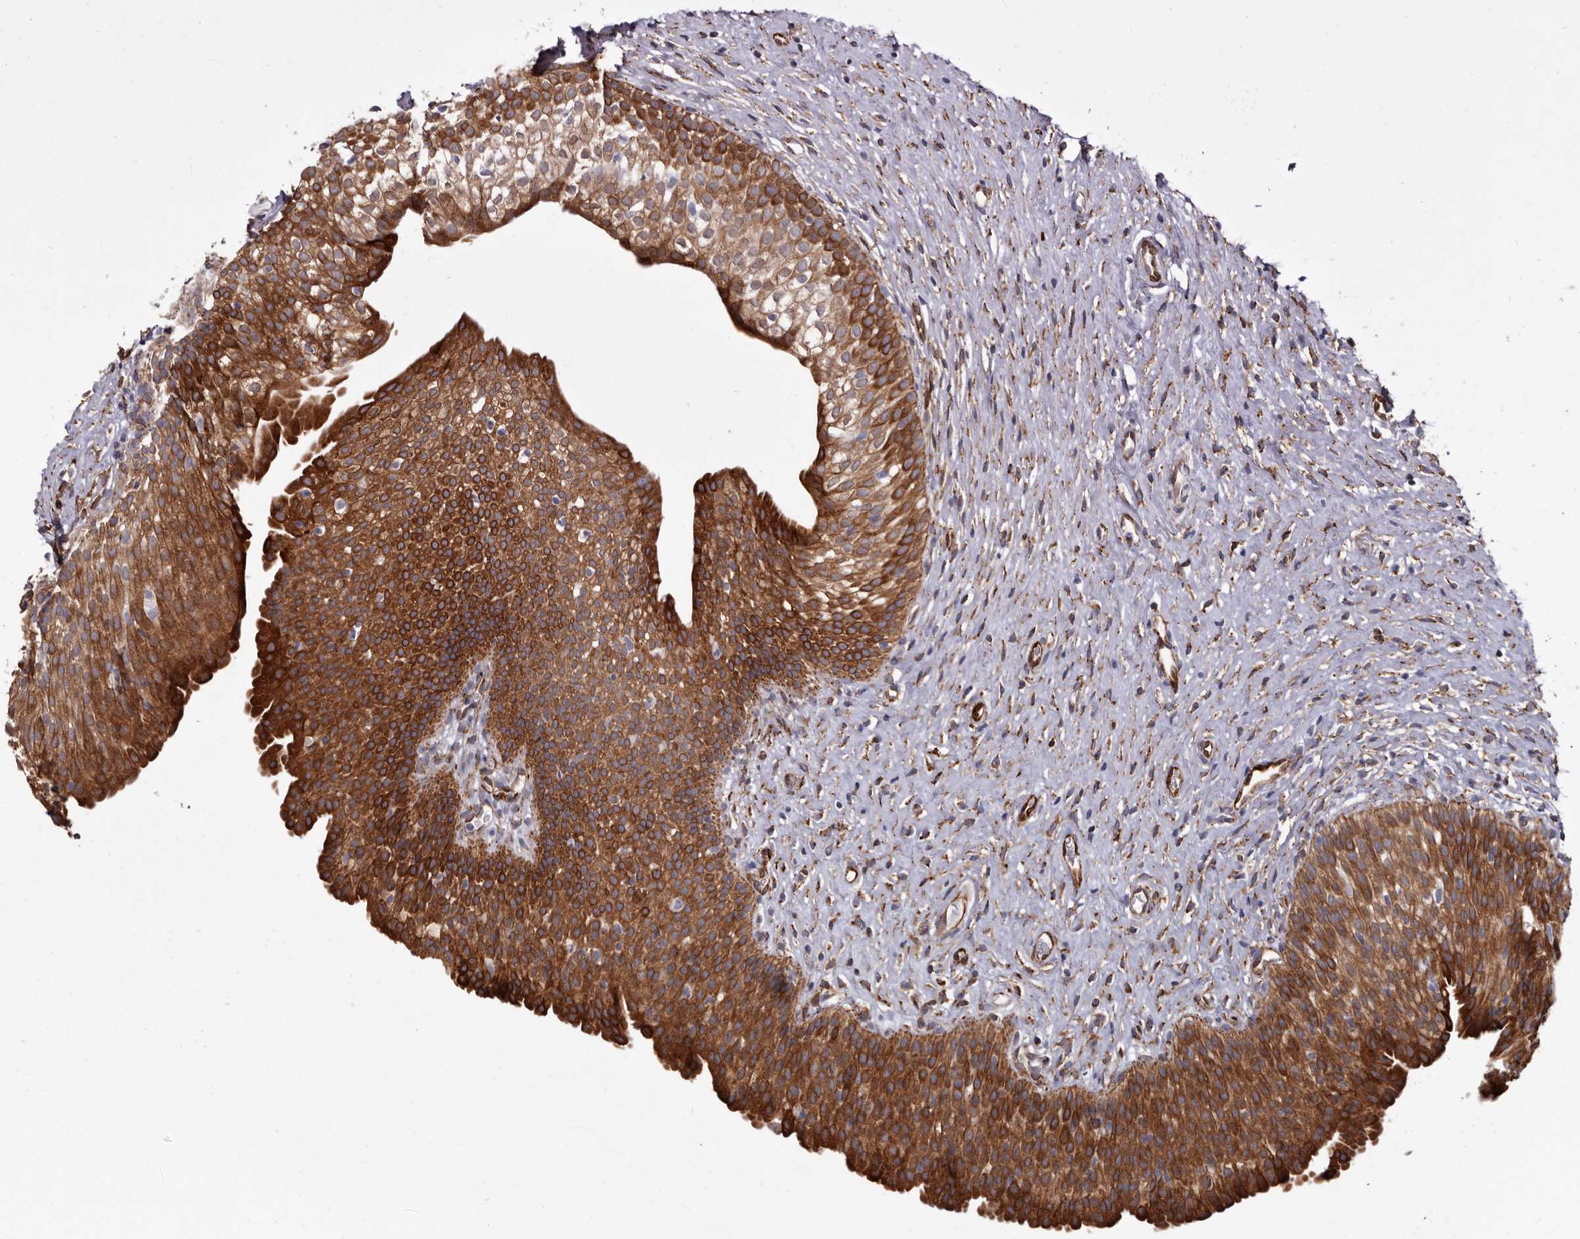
{"staining": {"intensity": "strong", "quantity": ">75%", "location": "cytoplasmic/membranous"}, "tissue": "urinary bladder", "cell_type": "Urothelial cells", "image_type": "normal", "snomed": [{"axis": "morphology", "description": "Normal tissue, NOS"}, {"axis": "topography", "description": "Urinary bladder"}], "caption": "Urinary bladder stained with DAB immunohistochemistry demonstrates high levels of strong cytoplasmic/membranous staining in approximately >75% of urothelial cells.", "gene": "SEMA3E", "patient": {"sex": "male", "age": 1}}